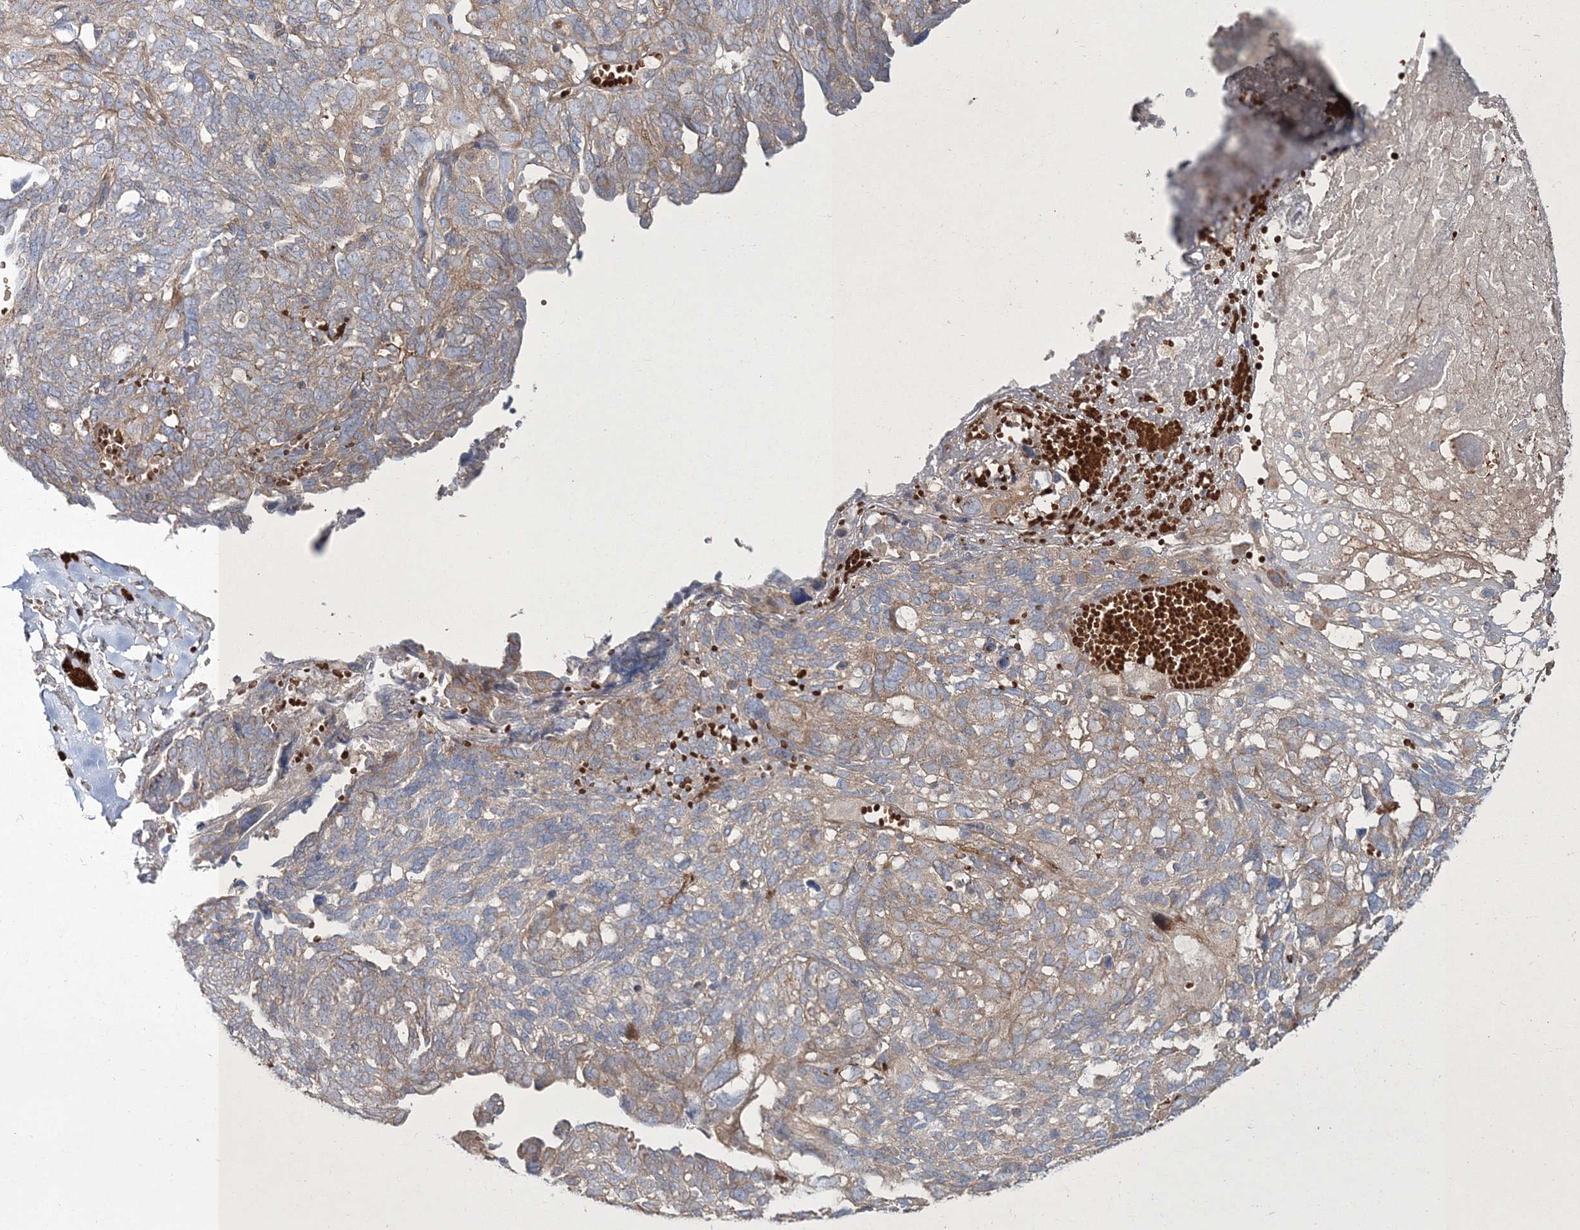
{"staining": {"intensity": "weak", "quantity": "25%-75%", "location": "cytoplasmic/membranous"}, "tissue": "ovarian cancer", "cell_type": "Tumor cells", "image_type": "cancer", "snomed": [{"axis": "morphology", "description": "Cystadenocarcinoma, serous, NOS"}, {"axis": "topography", "description": "Ovary"}], "caption": "A low amount of weak cytoplasmic/membranous staining is appreciated in about 25%-75% of tumor cells in ovarian serous cystadenocarcinoma tissue. The protein is shown in brown color, while the nuclei are stained blue.", "gene": "ZSWIM6", "patient": {"sex": "female", "age": 79}}